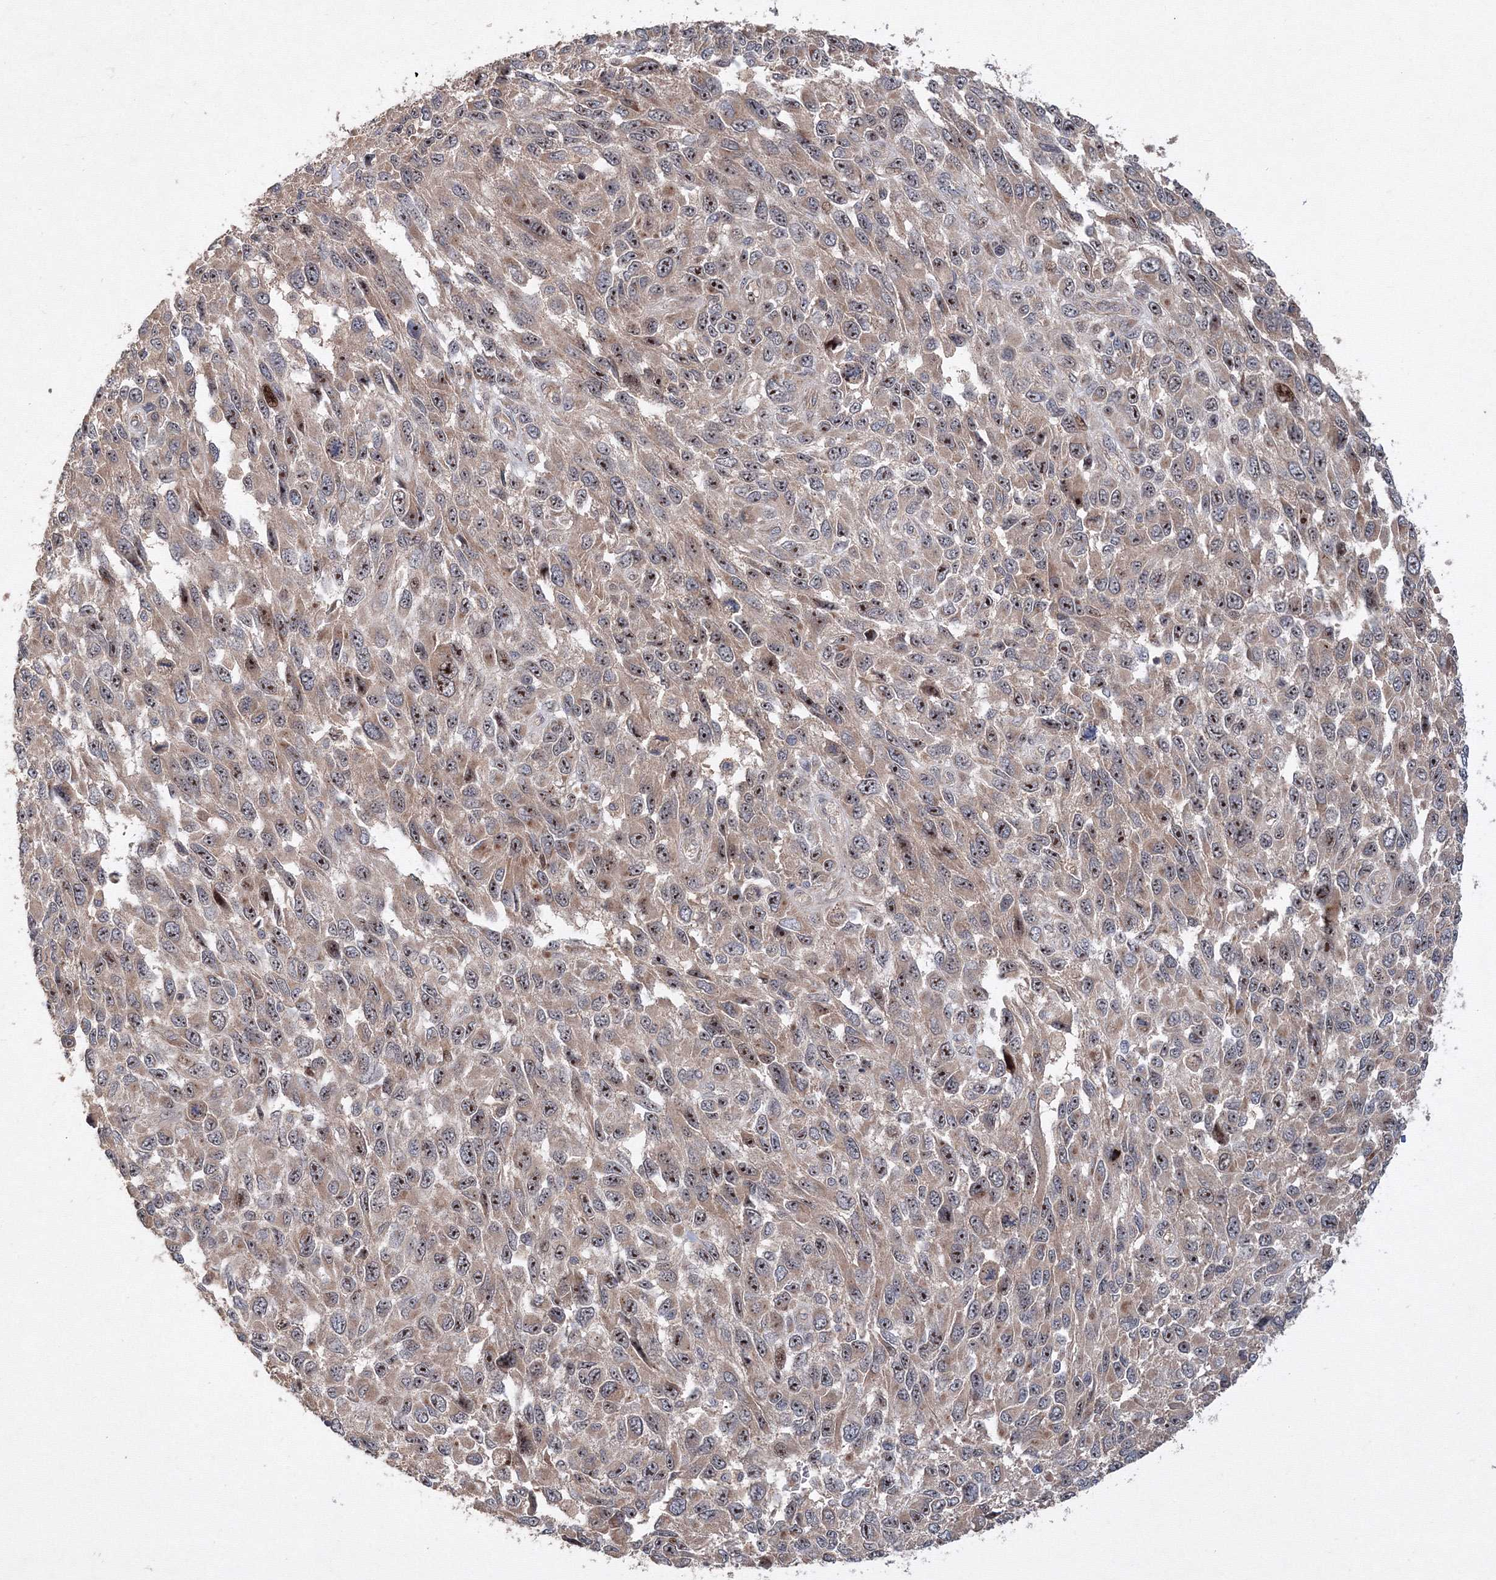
{"staining": {"intensity": "moderate", "quantity": "25%-75%", "location": "nuclear"}, "tissue": "melanoma", "cell_type": "Tumor cells", "image_type": "cancer", "snomed": [{"axis": "morphology", "description": "Malignant melanoma, NOS"}, {"axis": "topography", "description": "Skin"}], "caption": "Melanoma was stained to show a protein in brown. There is medium levels of moderate nuclear positivity in approximately 25%-75% of tumor cells. (brown staining indicates protein expression, while blue staining denotes nuclei).", "gene": "ANKAR", "patient": {"sex": "female", "age": 96}}